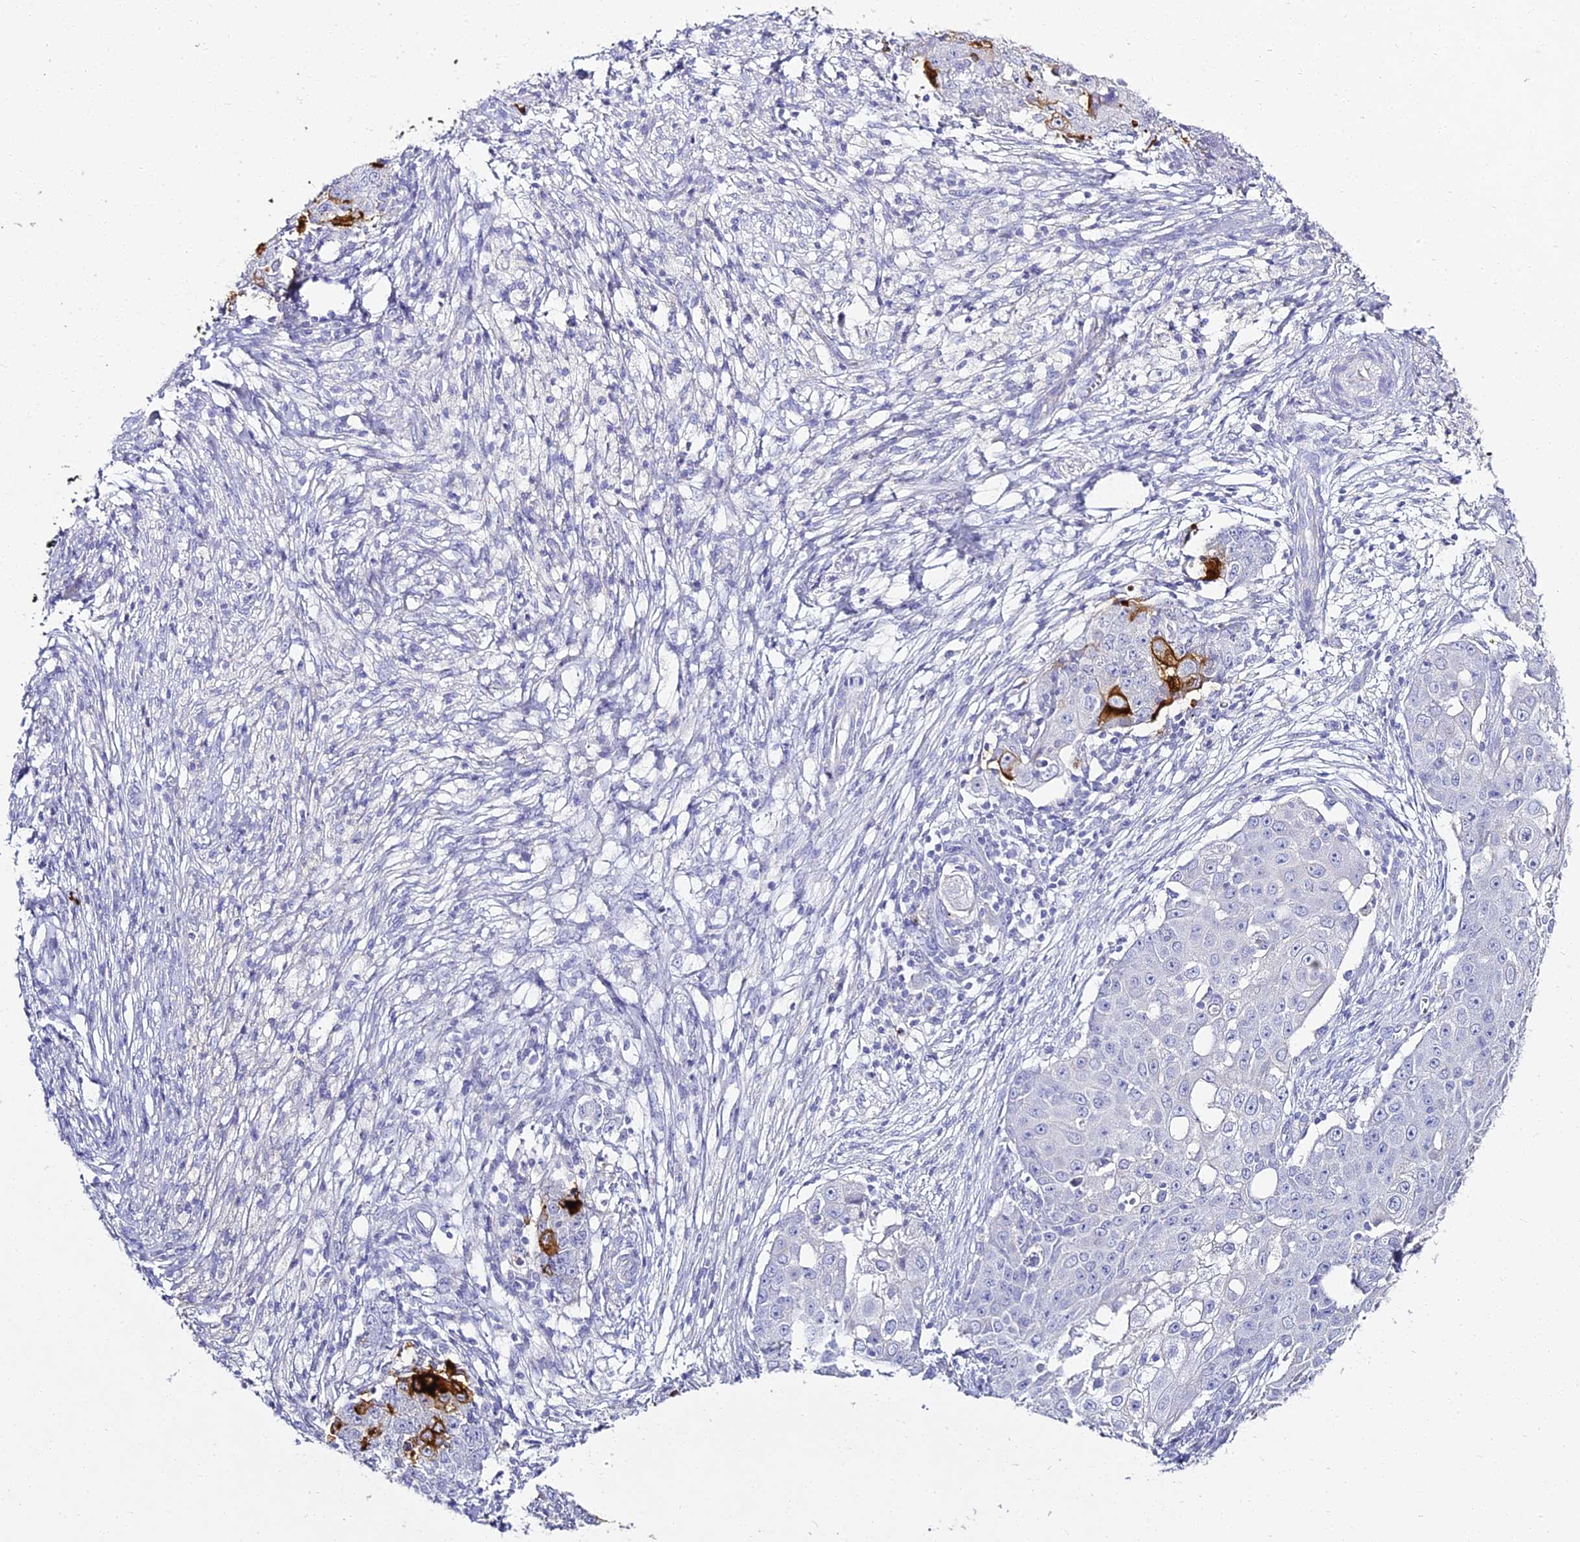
{"staining": {"intensity": "strong", "quantity": "<25%", "location": "cytoplasmic/membranous"}, "tissue": "ovarian cancer", "cell_type": "Tumor cells", "image_type": "cancer", "snomed": [{"axis": "morphology", "description": "Carcinoma, endometroid"}, {"axis": "topography", "description": "Ovary"}], "caption": "Tumor cells show medium levels of strong cytoplasmic/membranous staining in approximately <25% of cells in endometroid carcinoma (ovarian).", "gene": "ALPG", "patient": {"sex": "female", "age": 42}}